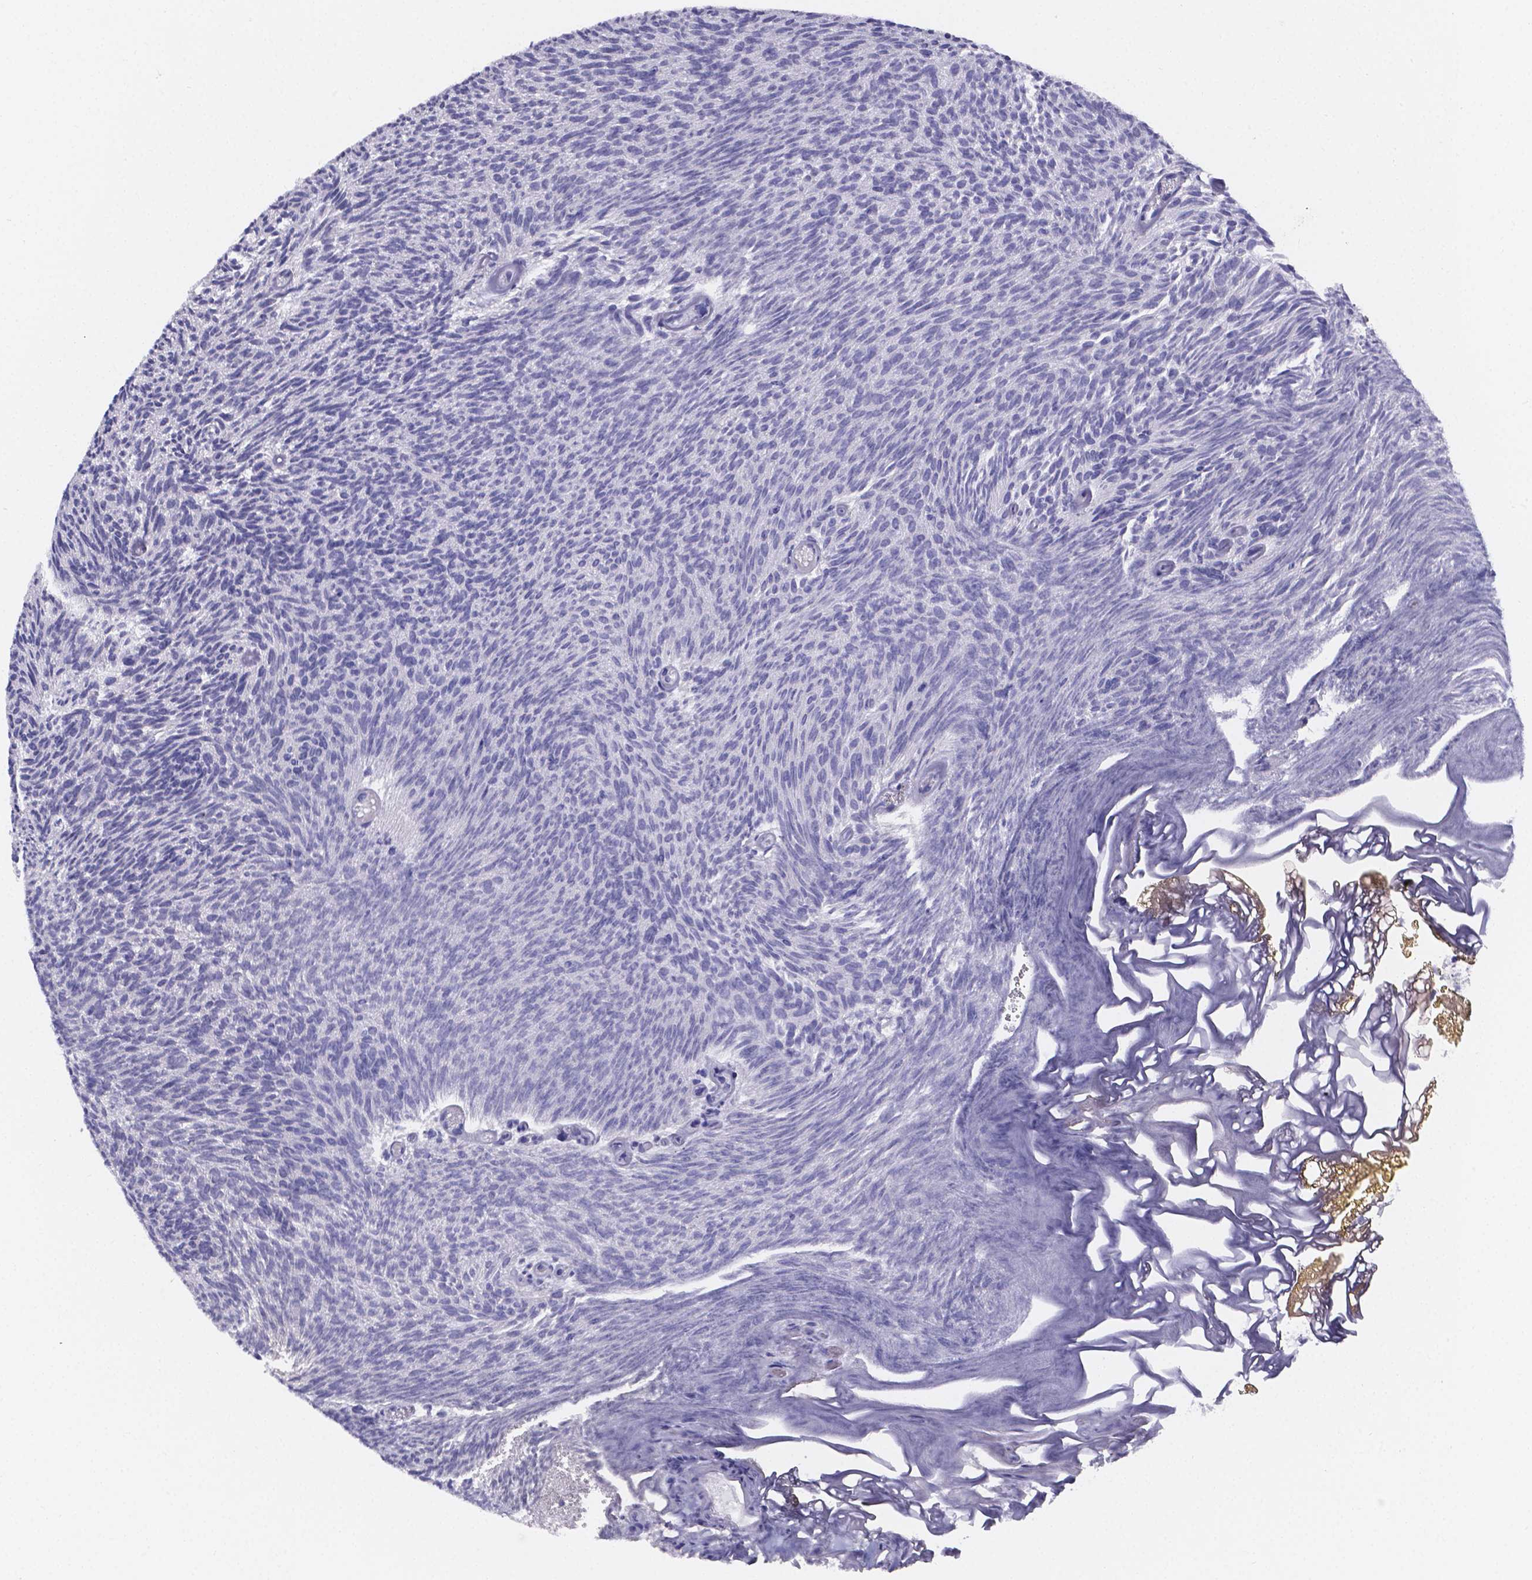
{"staining": {"intensity": "negative", "quantity": "none", "location": "none"}, "tissue": "urothelial cancer", "cell_type": "Tumor cells", "image_type": "cancer", "snomed": [{"axis": "morphology", "description": "Urothelial carcinoma, Low grade"}, {"axis": "topography", "description": "Urinary bladder"}], "caption": "This histopathology image is of urothelial carcinoma (low-grade) stained with immunohistochemistry to label a protein in brown with the nuclei are counter-stained blue. There is no staining in tumor cells.", "gene": "PAH", "patient": {"sex": "male", "age": 77}}